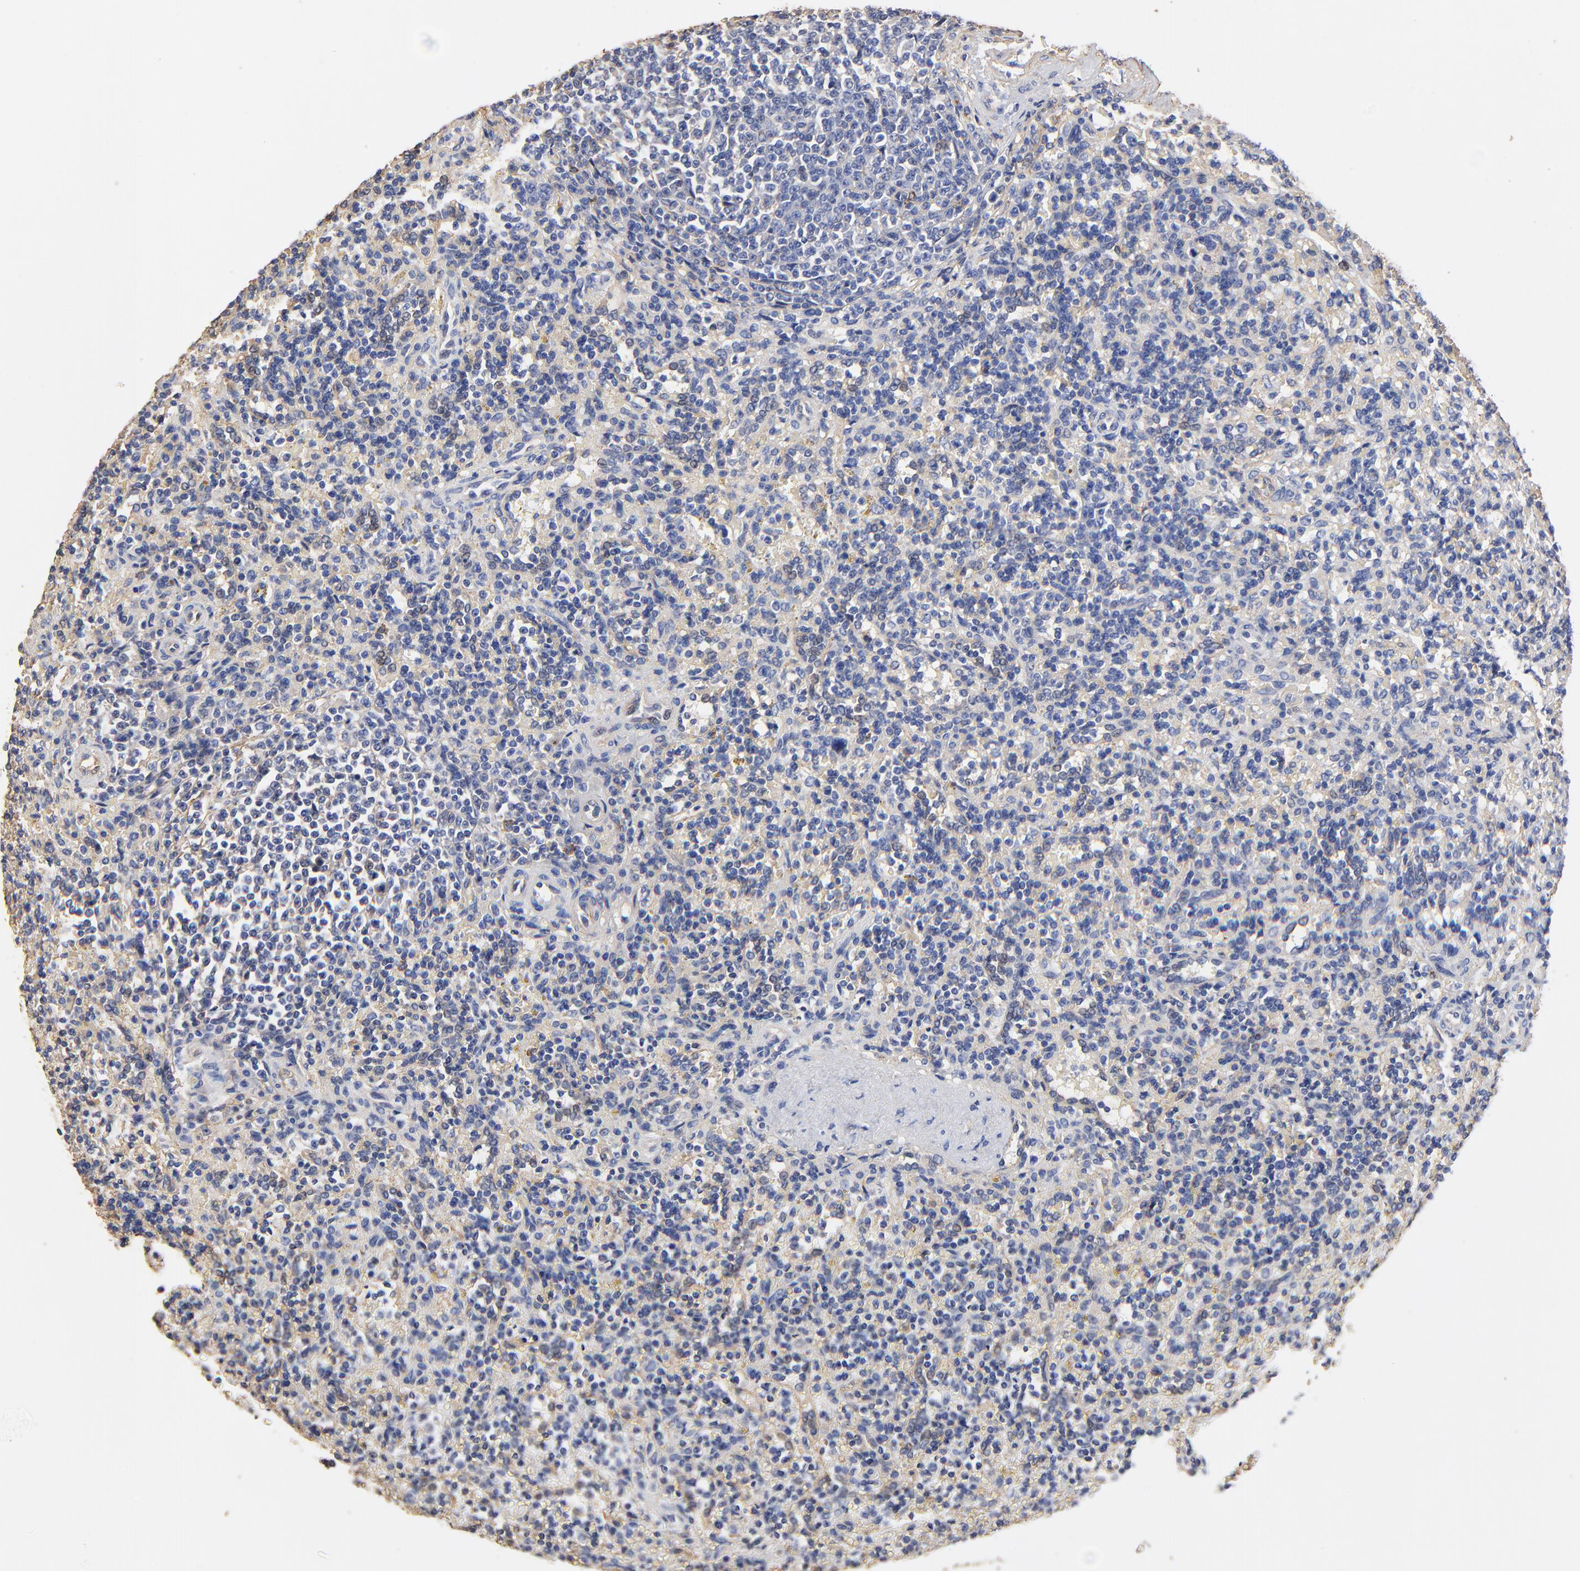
{"staining": {"intensity": "negative", "quantity": "none", "location": "none"}, "tissue": "lymphoma", "cell_type": "Tumor cells", "image_type": "cancer", "snomed": [{"axis": "morphology", "description": "Malignant lymphoma, non-Hodgkin's type, Low grade"}, {"axis": "topography", "description": "Spleen"}], "caption": "Image shows no significant protein staining in tumor cells of low-grade malignant lymphoma, non-Hodgkin's type.", "gene": "TAGLN2", "patient": {"sex": "male", "age": 67}}